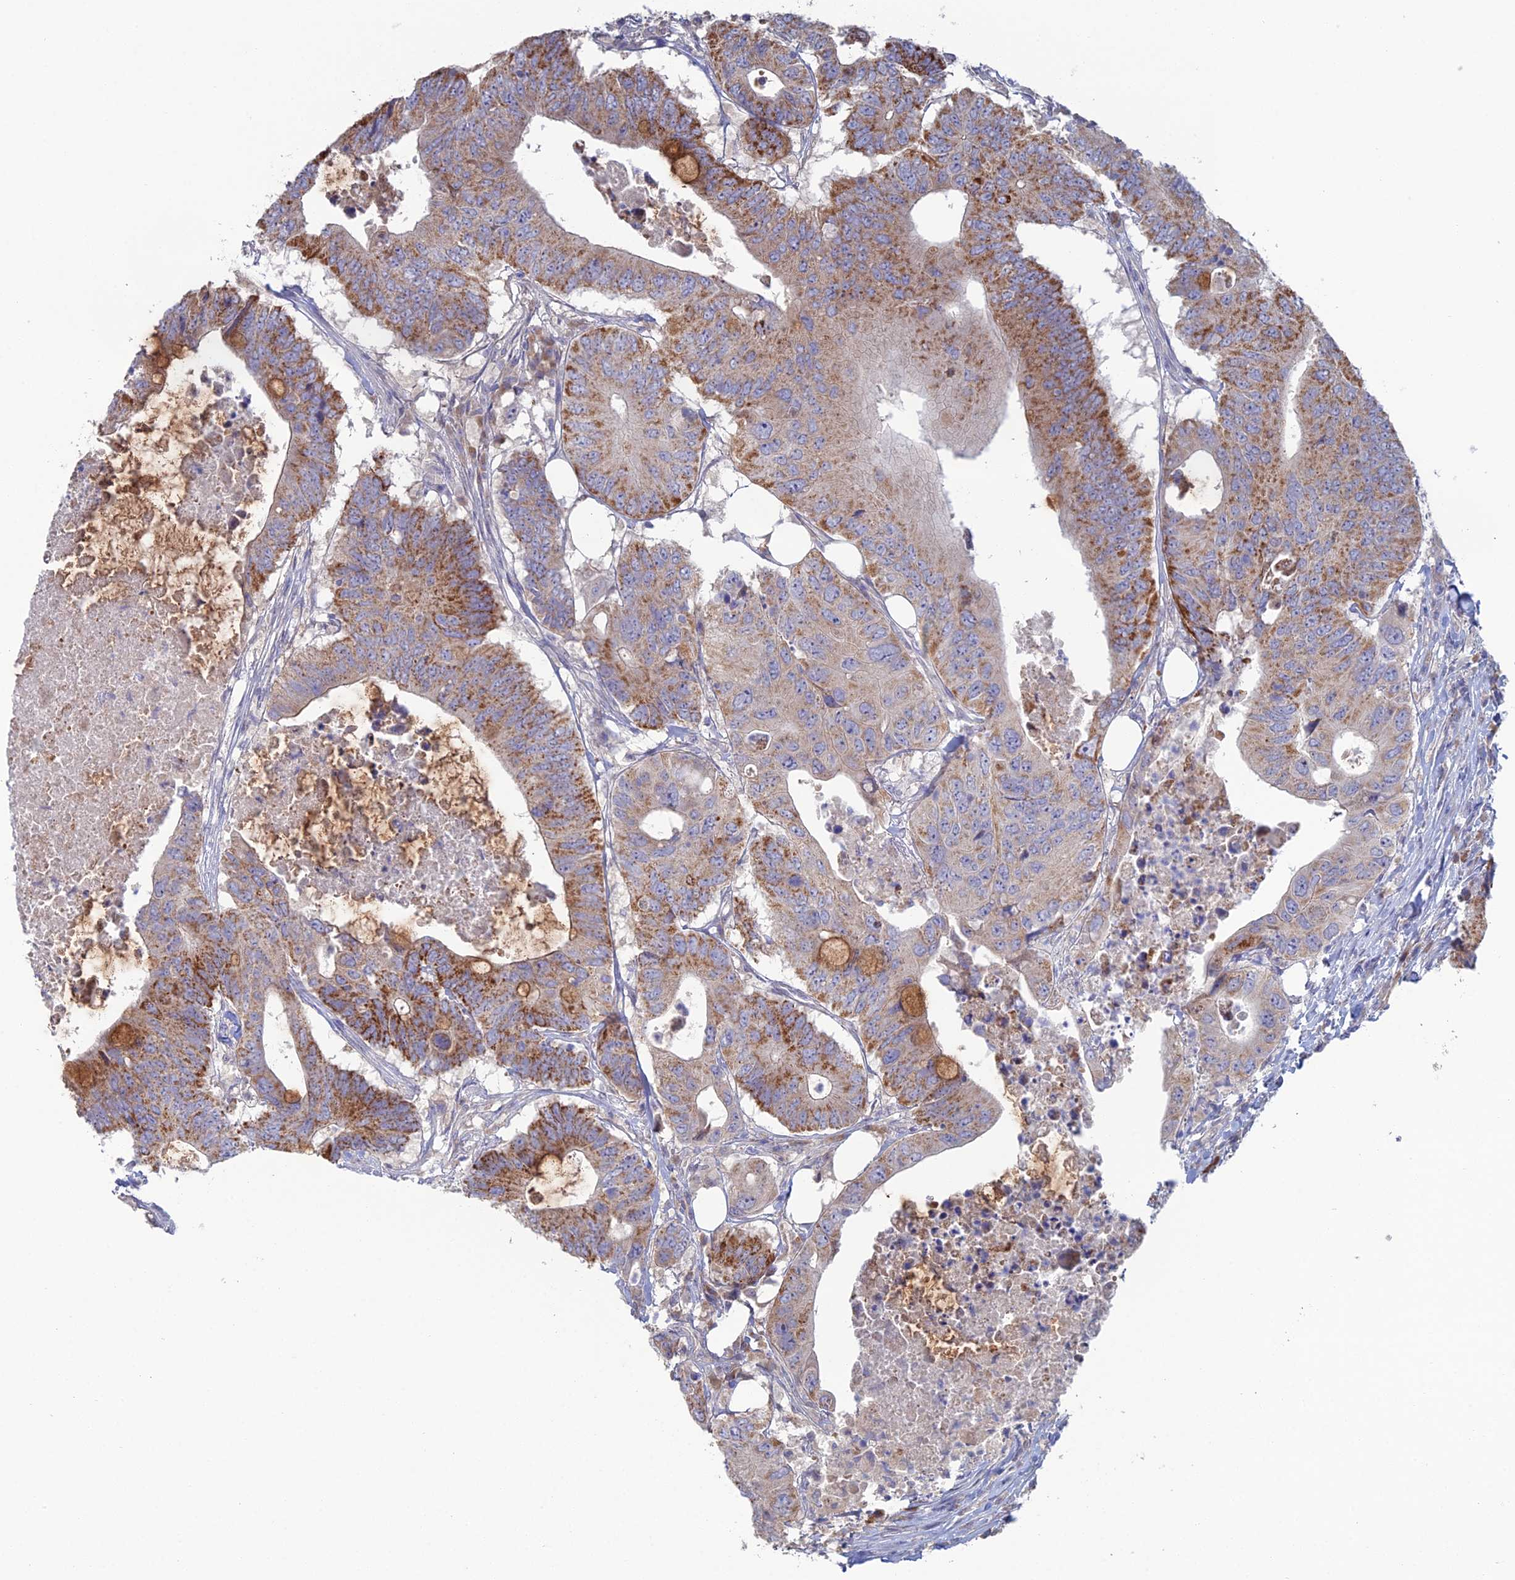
{"staining": {"intensity": "moderate", "quantity": ">75%", "location": "cytoplasmic/membranous"}, "tissue": "colorectal cancer", "cell_type": "Tumor cells", "image_type": "cancer", "snomed": [{"axis": "morphology", "description": "Adenocarcinoma, NOS"}, {"axis": "topography", "description": "Colon"}], "caption": "Moderate cytoplasmic/membranous staining is seen in approximately >75% of tumor cells in adenocarcinoma (colorectal).", "gene": "ARL16", "patient": {"sex": "male", "age": 71}}